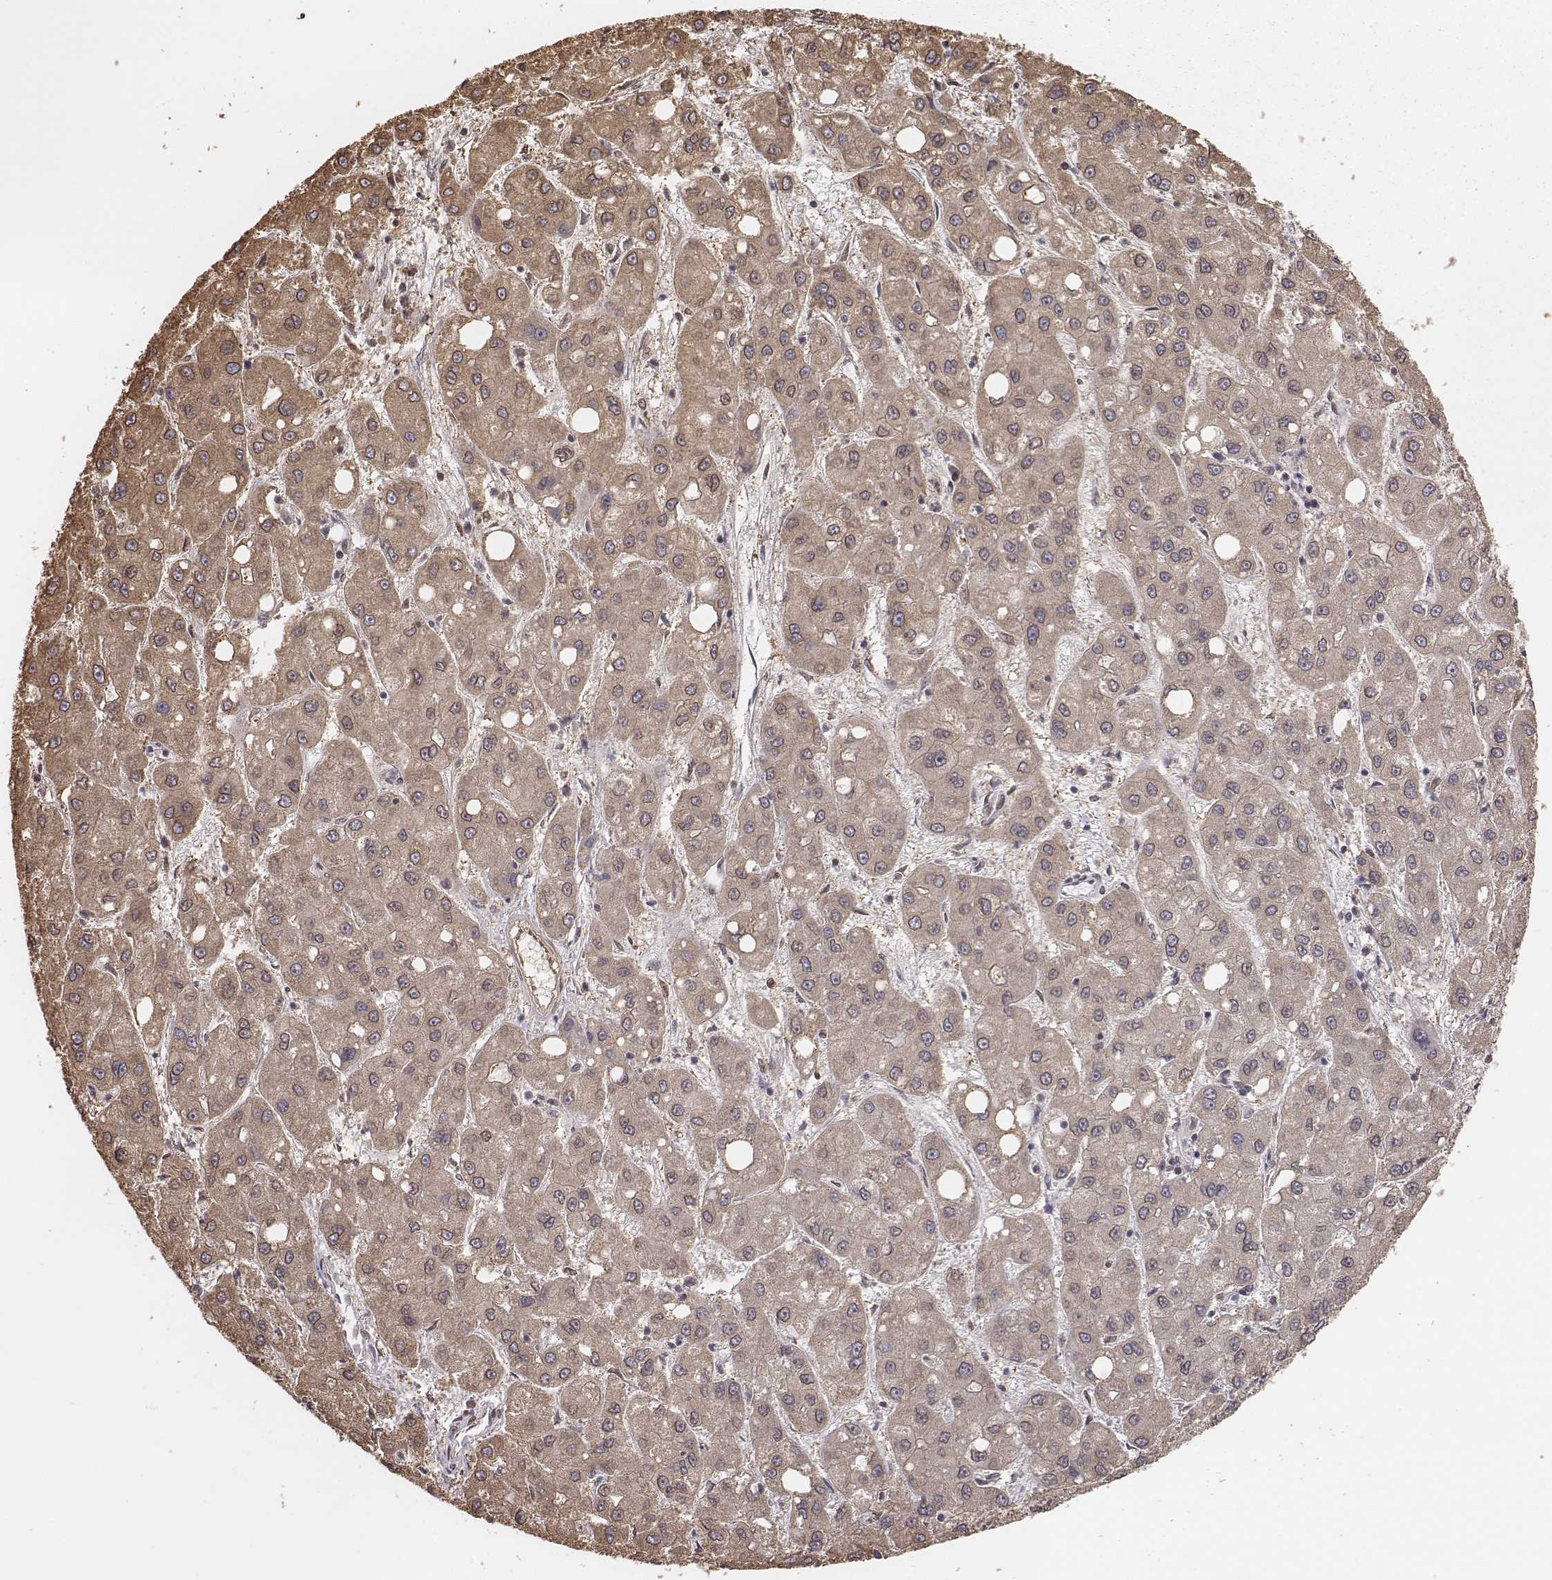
{"staining": {"intensity": "moderate", "quantity": "<25%", "location": "cytoplasmic/membranous"}, "tissue": "liver cancer", "cell_type": "Tumor cells", "image_type": "cancer", "snomed": [{"axis": "morphology", "description": "Carcinoma, Hepatocellular, NOS"}, {"axis": "topography", "description": "Liver"}], "caption": "A high-resolution photomicrograph shows immunohistochemistry (IHC) staining of liver hepatocellular carcinoma, which exhibits moderate cytoplasmic/membranous expression in about <25% of tumor cells.", "gene": "ACOT2", "patient": {"sex": "male", "age": 73}}